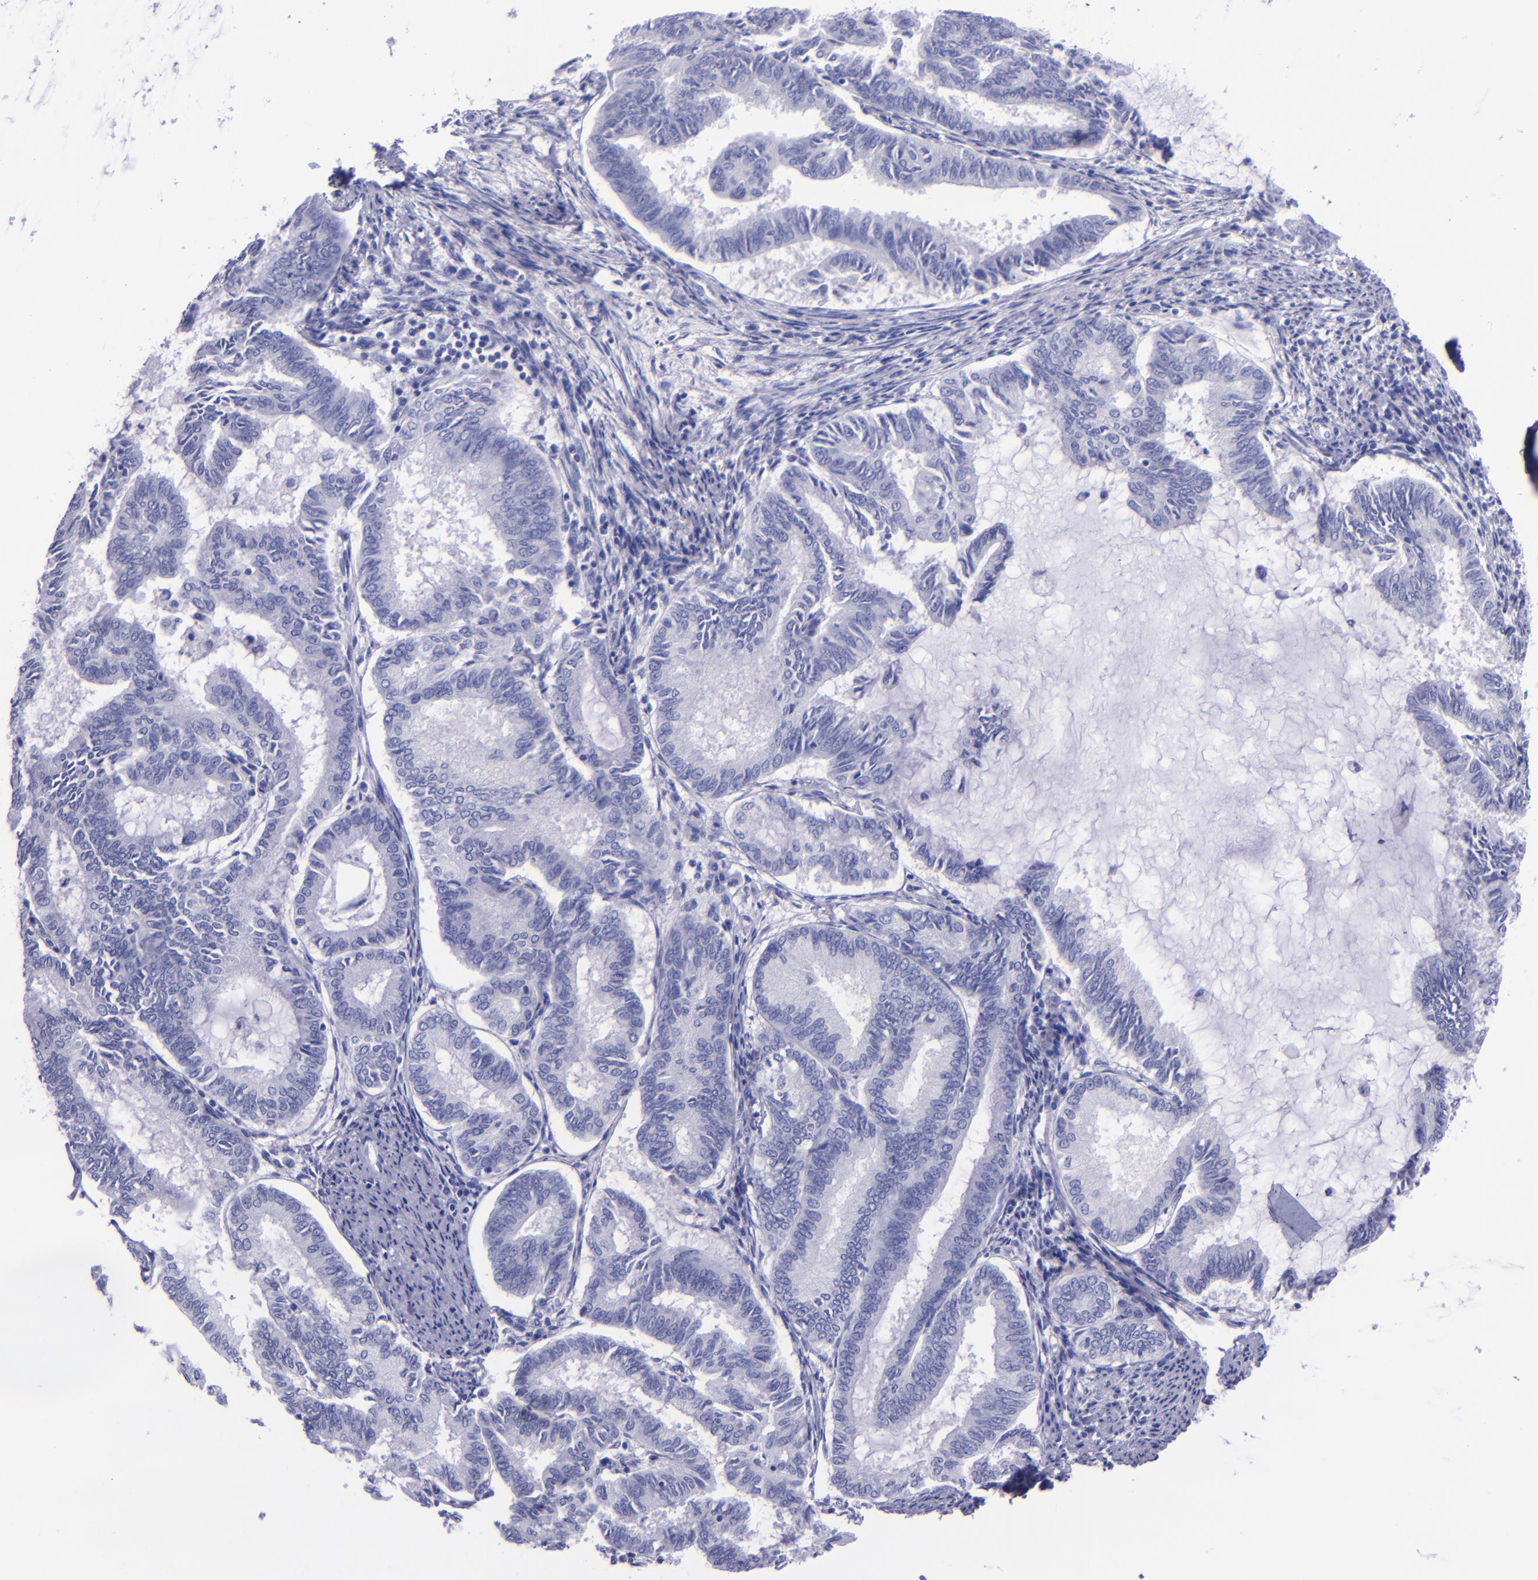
{"staining": {"intensity": "negative", "quantity": "none", "location": "none"}, "tissue": "endometrial cancer", "cell_type": "Tumor cells", "image_type": "cancer", "snomed": [{"axis": "morphology", "description": "Adenocarcinoma, NOS"}, {"axis": "topography", "description": "Endometrium"}], "caption": "Immunohistochemistry (IHC) of endometrial cancer (adenocarcinoma) demonstrates no positivity in tumor cells.", "gene": "MBP", "patient": {"sex": "female", "age": 86}}